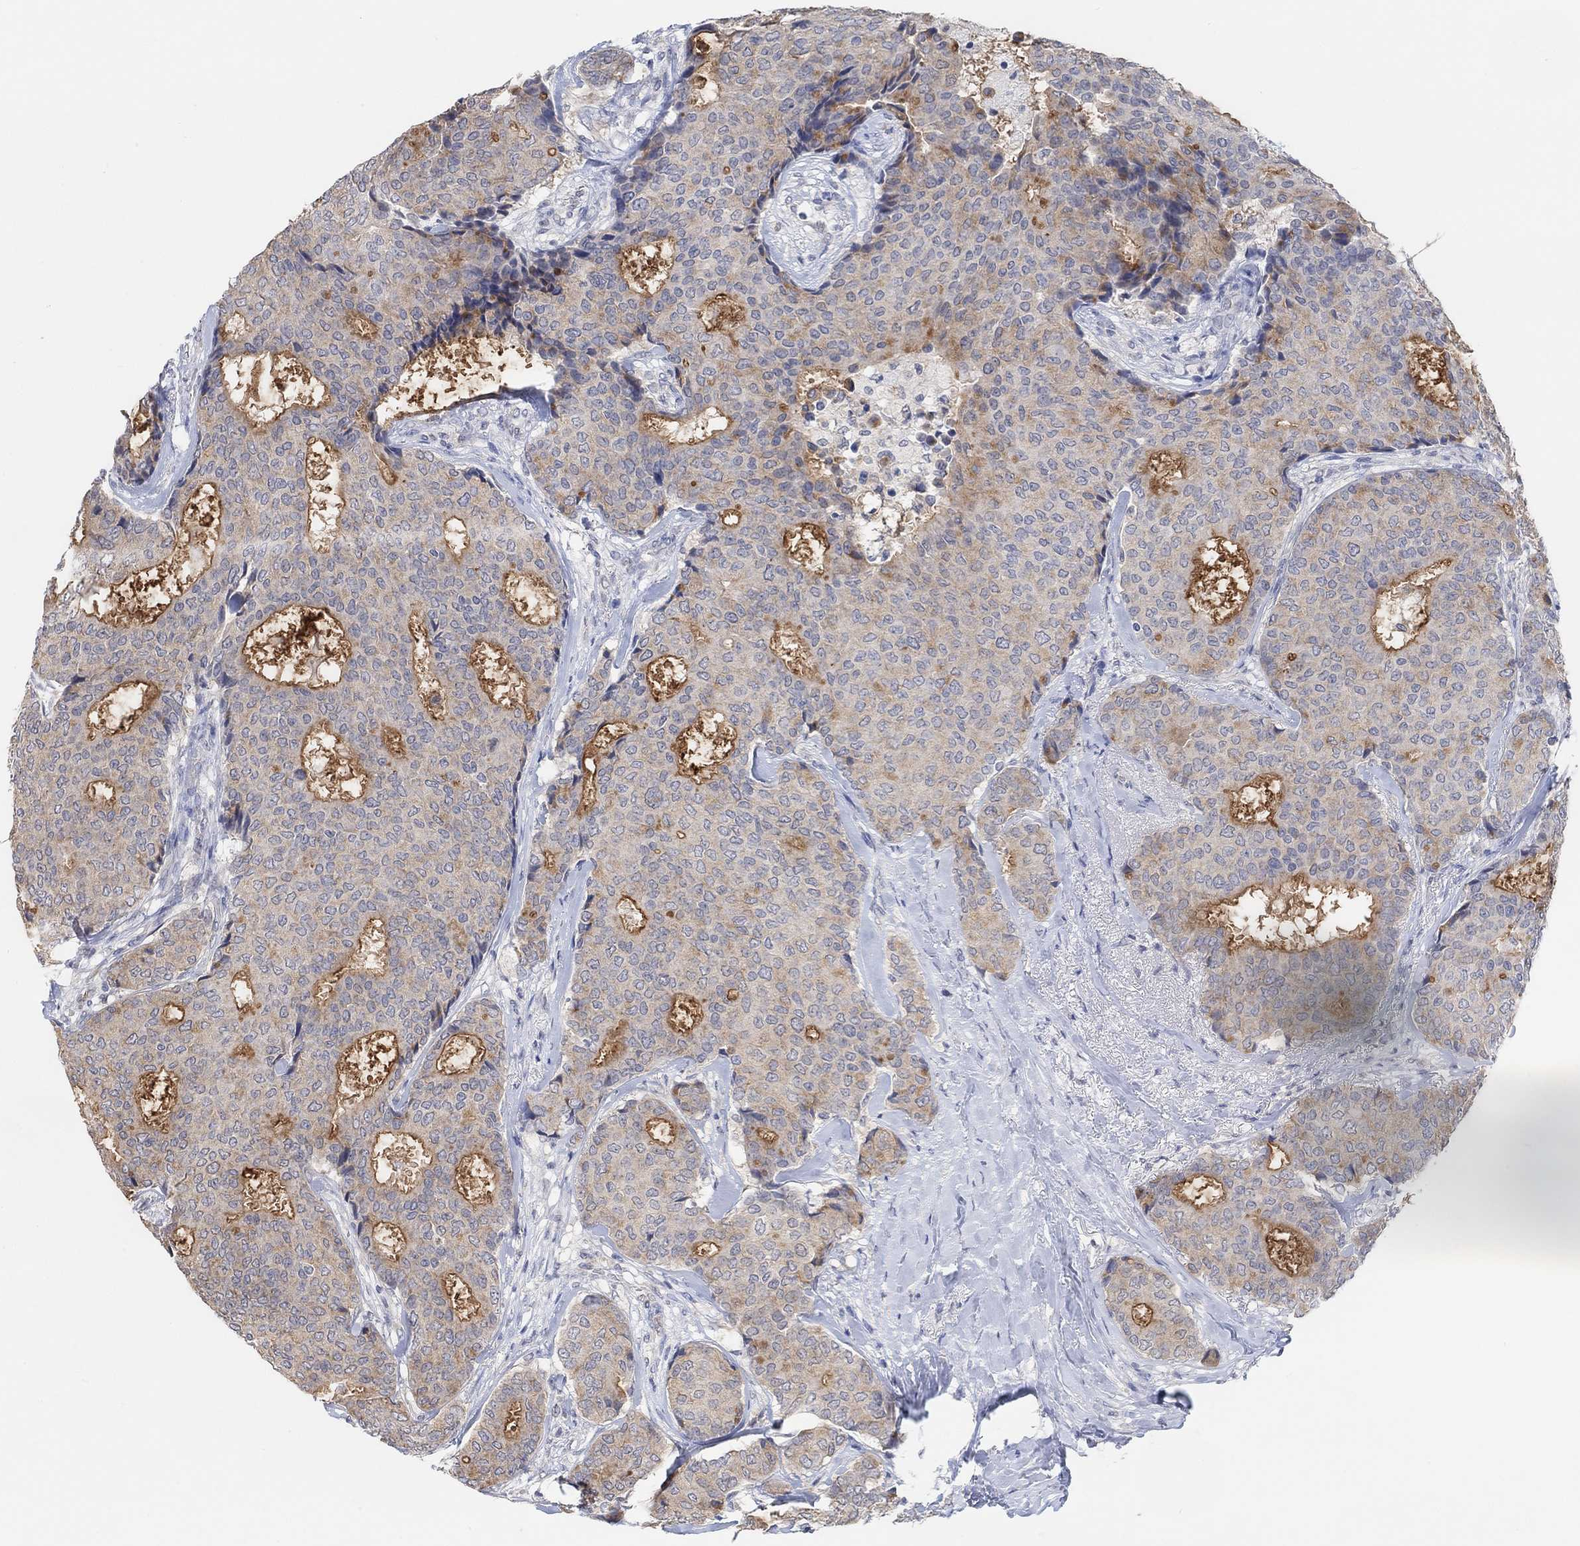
{"staining": {"intensity": "strong", "quantity": "<25%", "location": "cytoplasmic/membranous"}, "tissue": "breast cancer", "cell_type": "Tumor cells", "image_type": "cancer", "snomed": [{"axis": "morphology", "description": "Duct carcinoma"}, {"axis": "topography", "description": "Breast"}], "caption": "Immunohistochemical staining of human invasive ductal carcinoma (breast) demonstrates medium levels of strong cytoplasmic/membranous protein expression in approximately <25% of tumor cells.", "gene": "MUC1", "patient": {"sex": "female", "age": 75}}